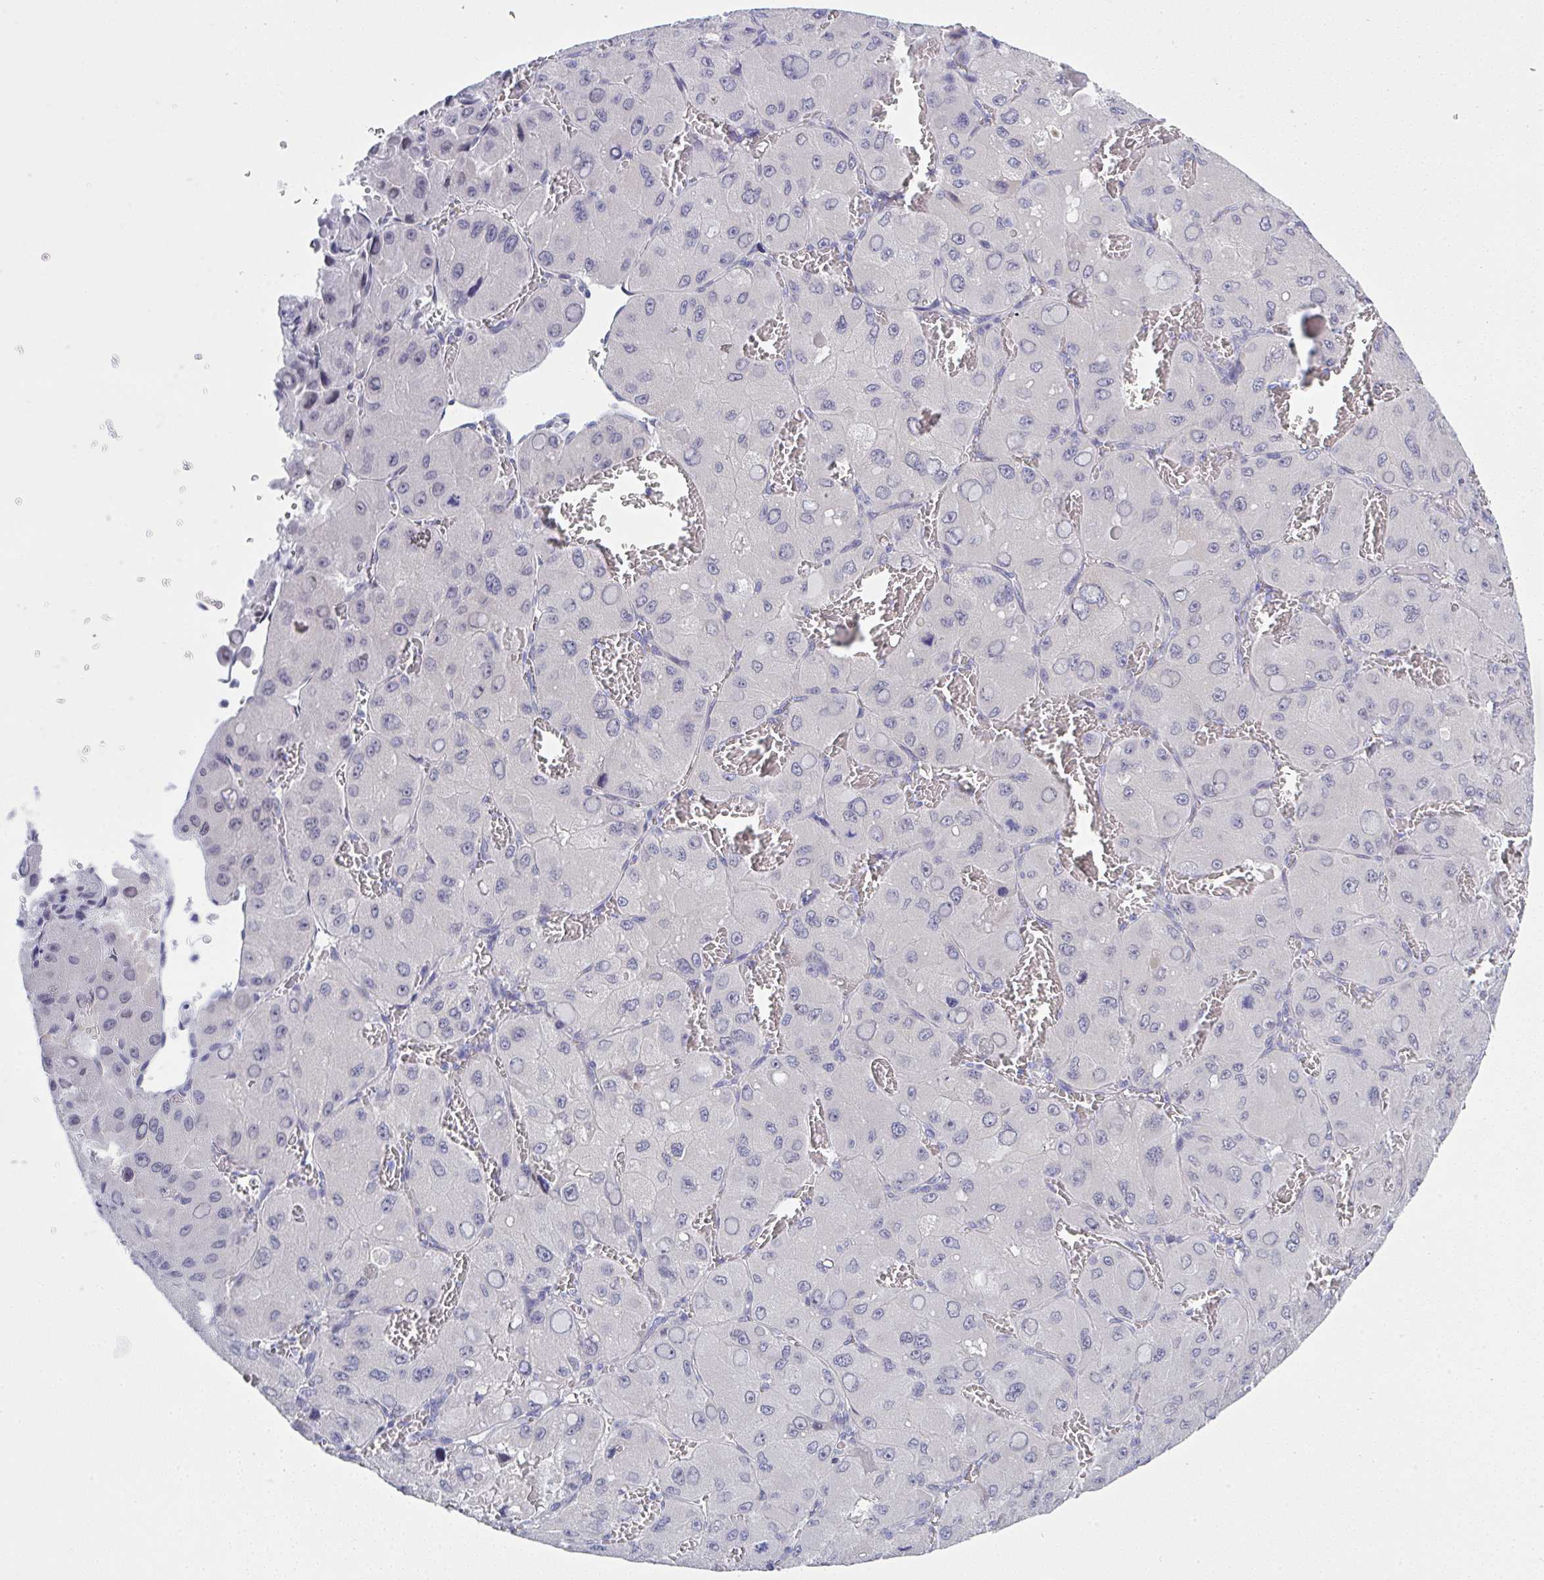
{"staining": {"intensity": "negative", "quantity": "none", "location": "none"}, "tissue": "liver cancer", "cell_type": "Tumor cells", "image_type": "cancer", "snomed": [{"axis": "morphology", "description": "Carcinoma, Hepatocellular, NOS"}, {"axis": "topography", "description": "Liver"}], "caption": "A photomicrograph of human liver cancer (hepatocellular carcinoma) is negative for staining in tumor cells. (Stains: DAB (3,3'-diaminobenzidine) IHC with hematoxylin counter stain, Microscopy: brightfield microscopy at high magnification).", "gene": "MFSD4A", "patient": {"sex": "male", "age": 27}}